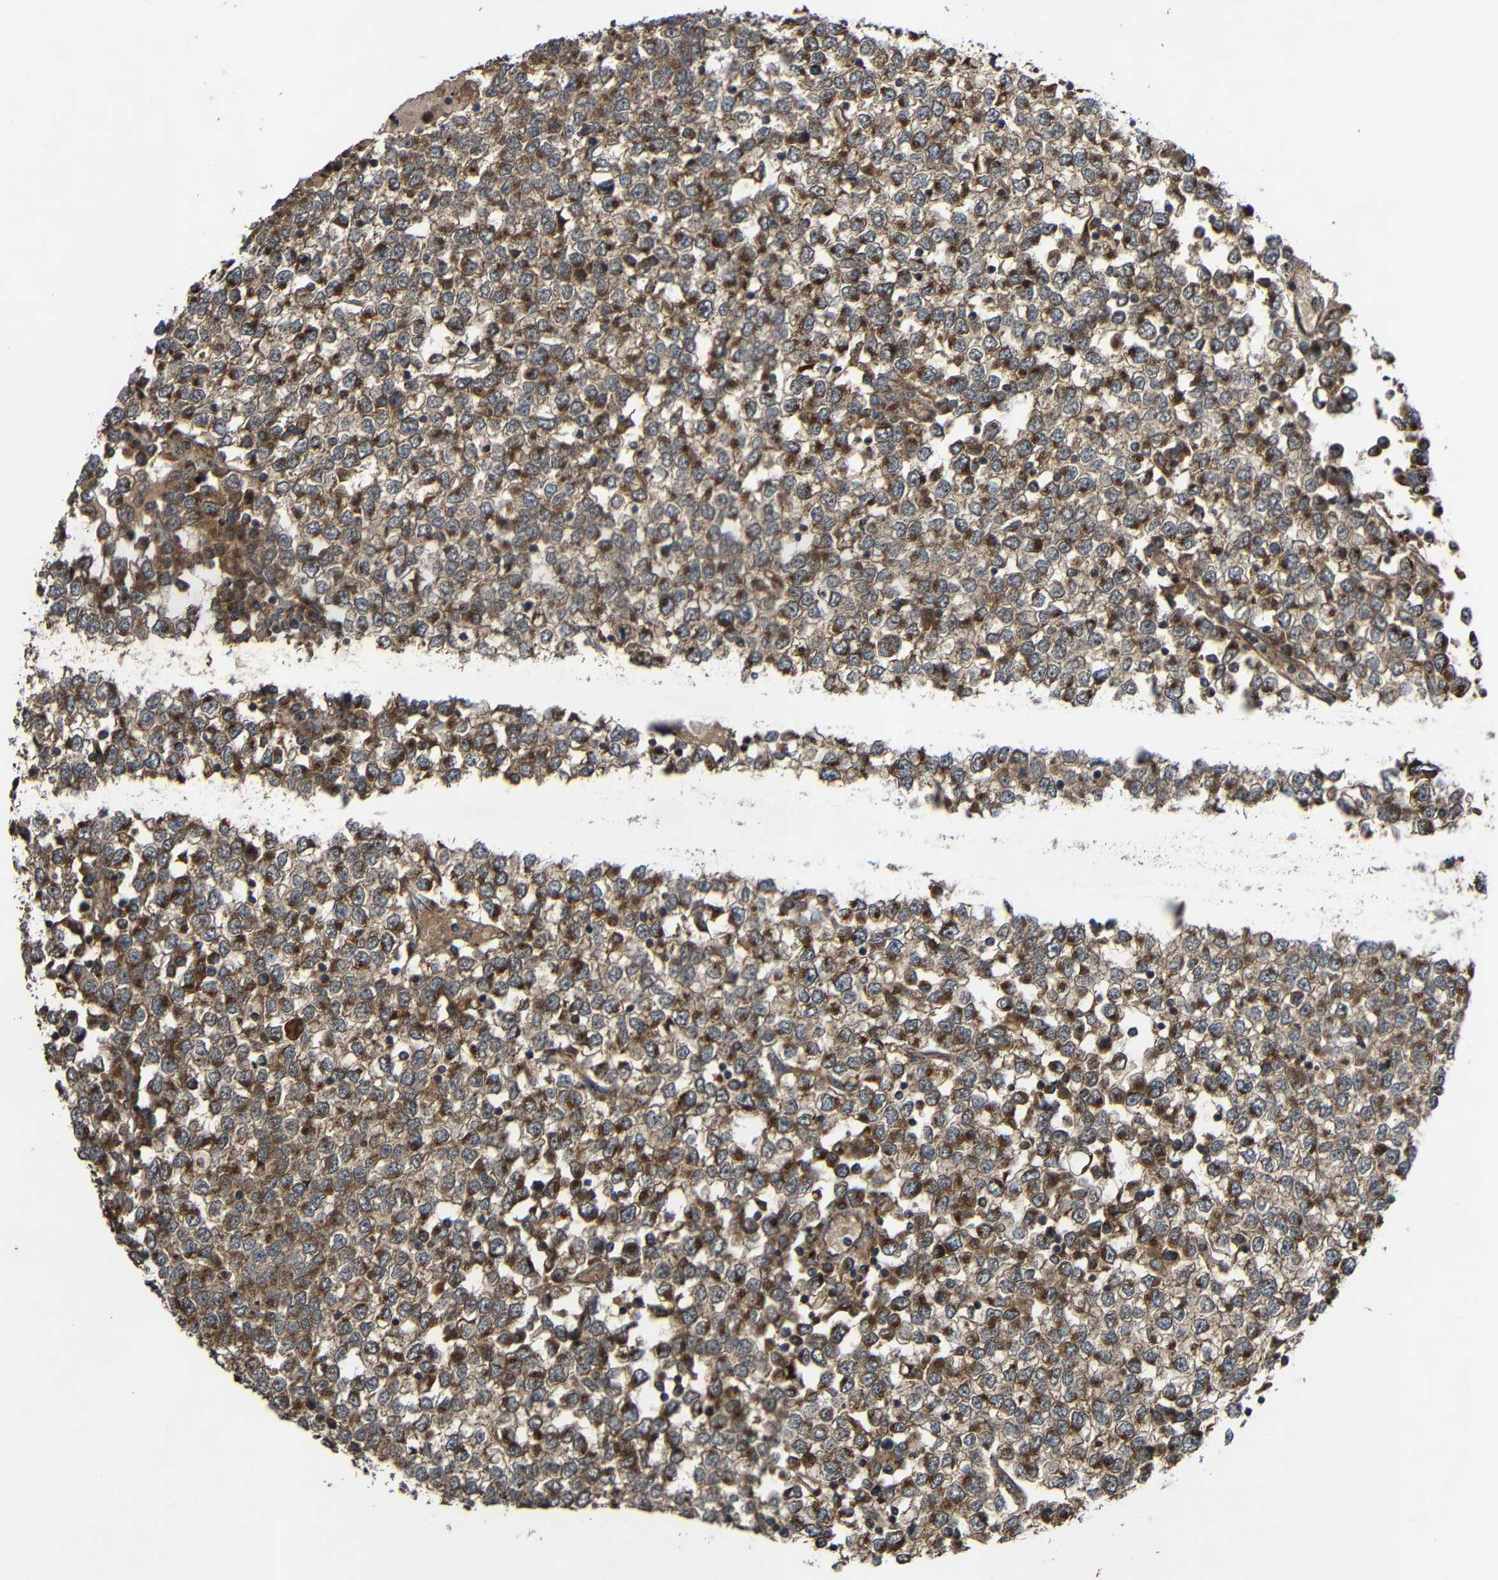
{"staining": {"intensity": "strong", "quantity": ">75%", "location": "cytoplasmic/membranous"}, "tissue": "testis cancer", "cell_type": "Tumor cells", "image_type": "cancer", "snomed": [{"axis": "morphology", "description": "Seminoma, NOS"}, {"axis": "topography", "description": "Testis"}], "caption": "The image exhibits a brown stain indicating the presence of a protein in the cytoplasmic/membranous of tumor cells in testis cancer.", "gene": "C1GALT1", "patient": {"sex": "male", "age": 65}}